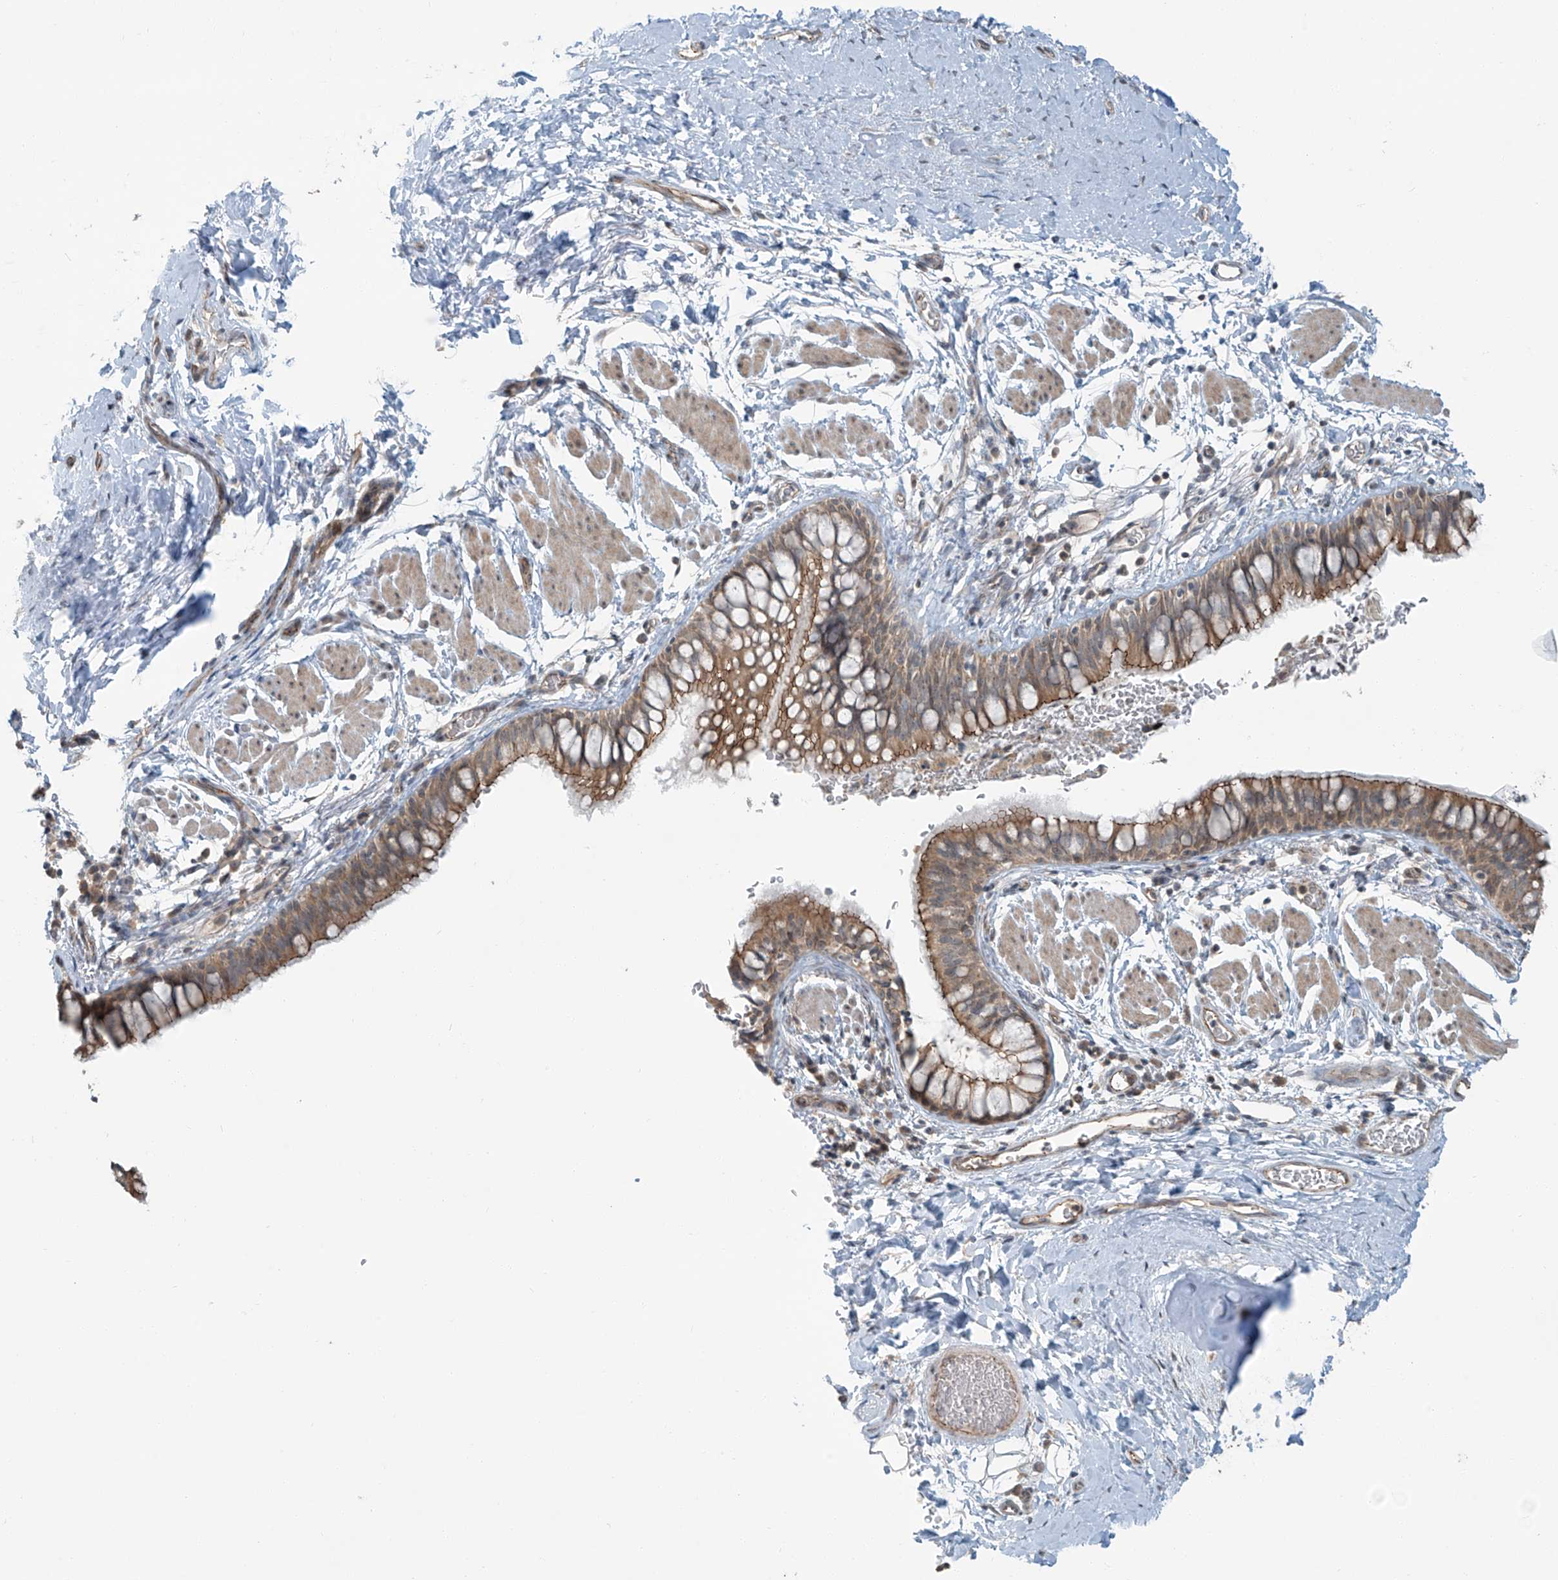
{"staining": {"intensity": "moderate", "quantity": ">75%", "location": "cytoplasmic/membranous"}, "tissue": "bronchus", "cell_type": "Respiratory epithelial cells", "image_type": "normal", "snomed": [{"axis": "morphology", "description": "Normal tissue, NOS"}, {"axis": "topography", "description": "Cartilage tissue"}, {"axis": "topography", "description": "Bronchus"}], "caption": "Respiratory epithelial cells exhibit medium levels of moderate cytoplasmic/membranous staining in about >75% of cells in normal human bronchus.", "gene": "ZNF16", "patient": {"sex": "female", "age": 36}}